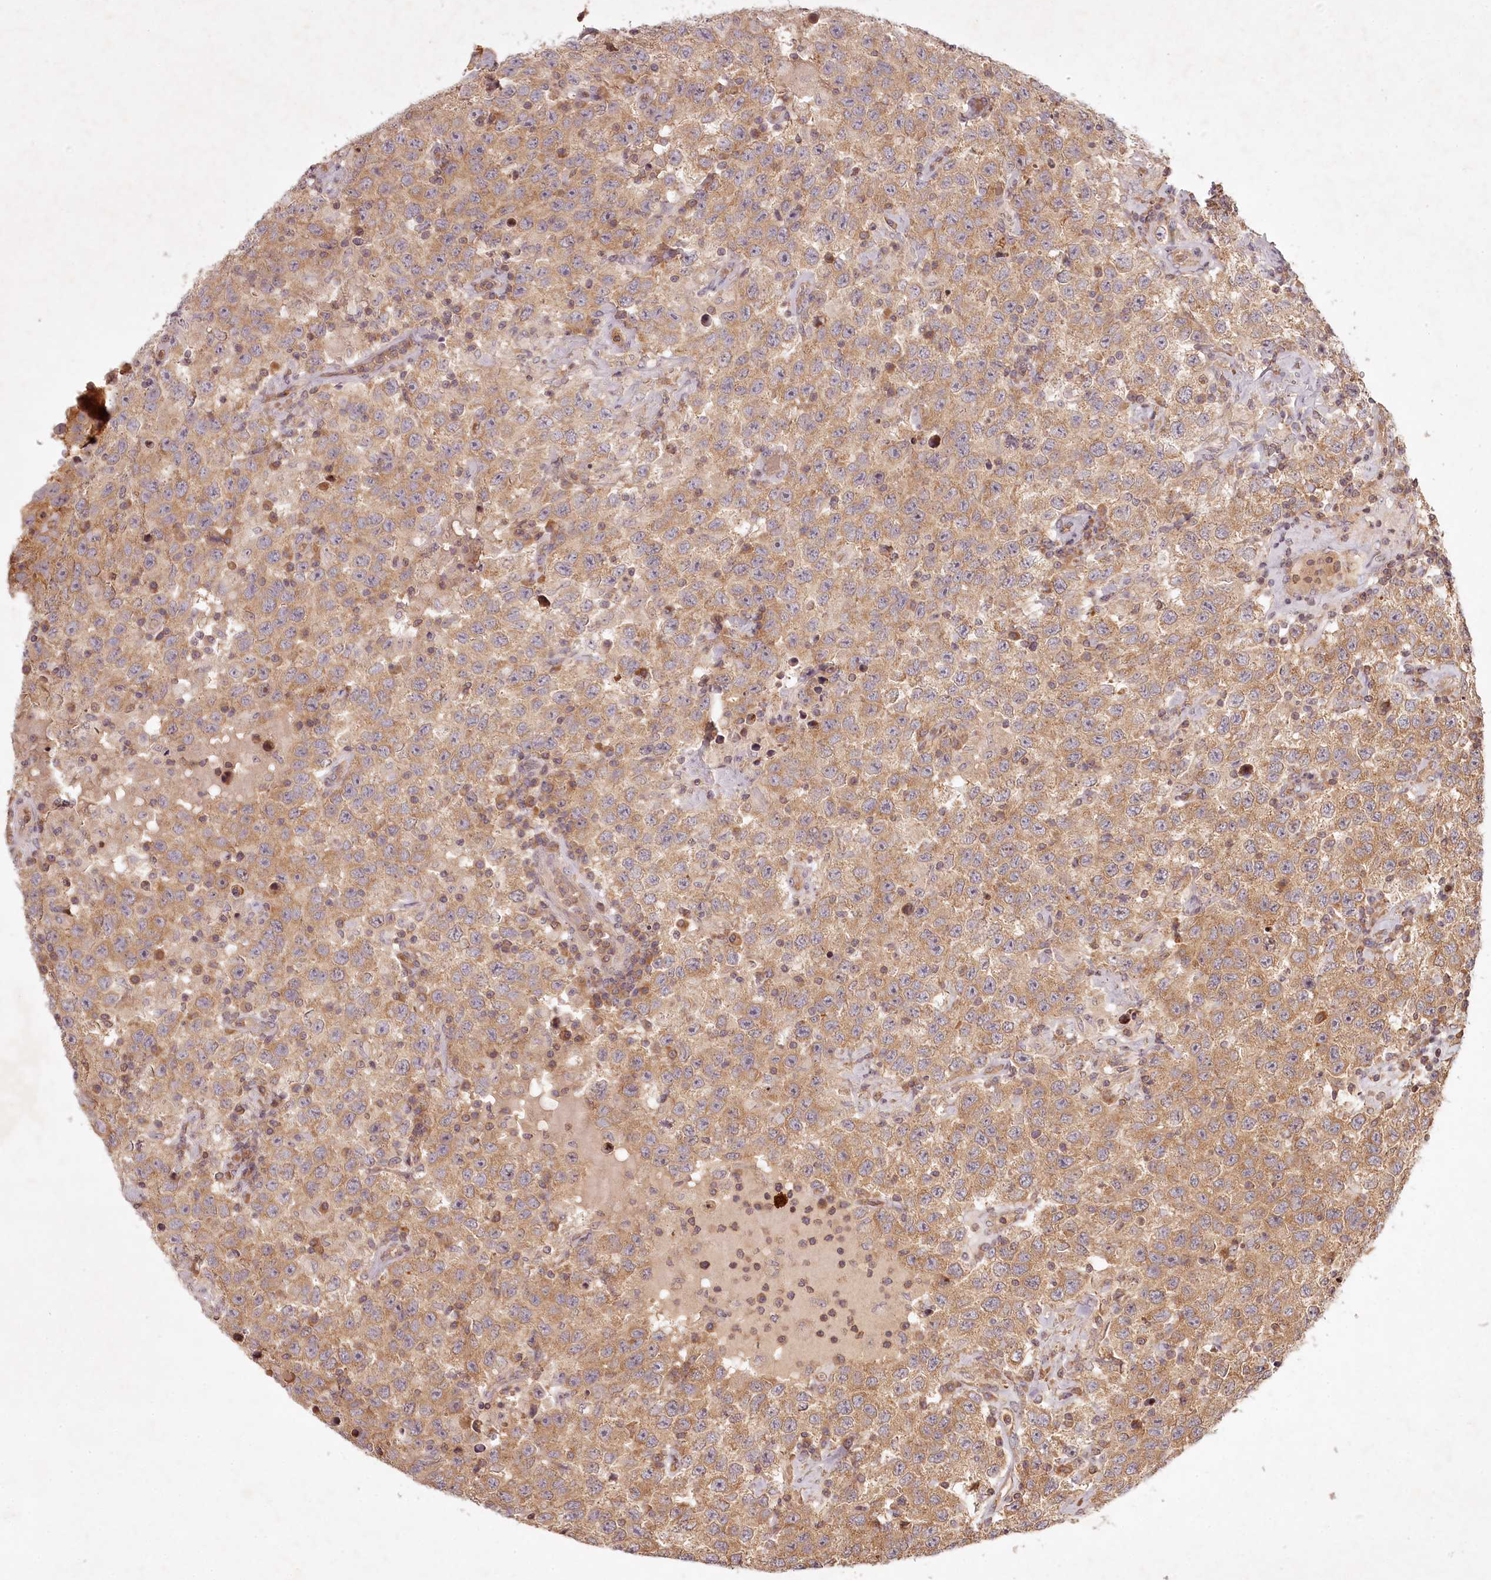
{"staining": {"intensity": "moderate", "quantity": ">75%", "location": "cytoplasmic/membranous"}, "tissue": "testis cancer", "cell_type": "Tumor cells", "image_type": "cancer", "snomed": [{"axis": "morphology", "description": "Seminoma, NOS"}, {"axis": "topography", "description": "Testis"}], "caption": "Immunohistochemical staining of human testis cancer (seminoma) exhibits medium levels of moderate cytoplasmic/membranous protein staining in about >75% of tumor cells. The staining is performed using DAB brown chromogen to label protein expression. The nuclei are counter-stained blue using hematoxylin.", "gene": "TMIE", "patient": {"sex": "male", "age": 41}}